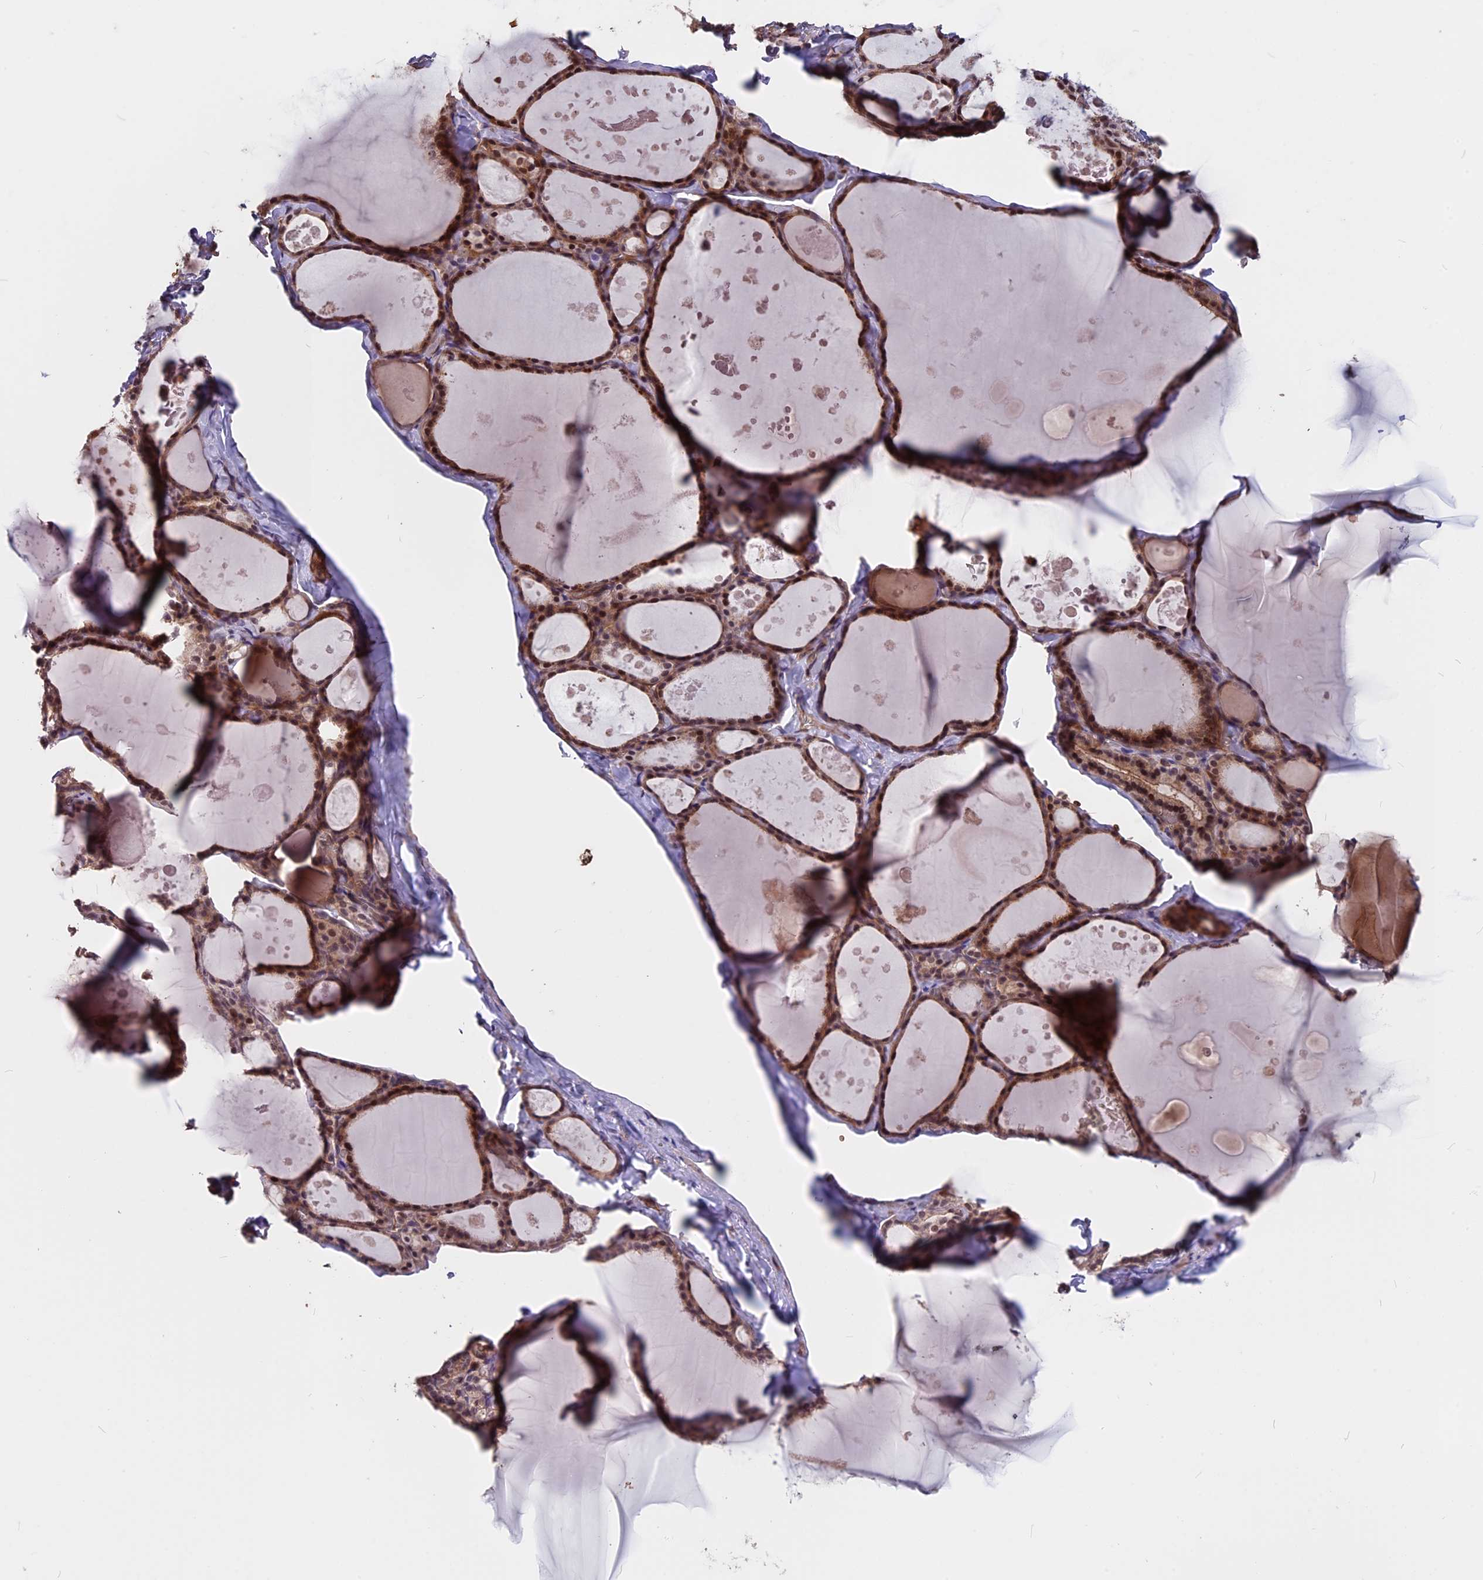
{"staining": {"intensity": "moderate", "quantity": ">75%", "location": "cytoplasmic/membranous,nuclear"}, "tissue": "thyroid gland", "cell_type": "Glandular cells", "image_type": "normal", "snomed": [{"axis": "morphology", "description": "Normal tissue, NOS"}, {"axis": "topography", "description": "Thyroid gland"}], "caption": "A micrograph of human thyroid gland stained for a protein exhibits moderate cytoplasmic/membranous,nuclear brown staining in glandular cells.", "gene": "ZC3H10", "patient": {"sex": "male", "age": 56}}